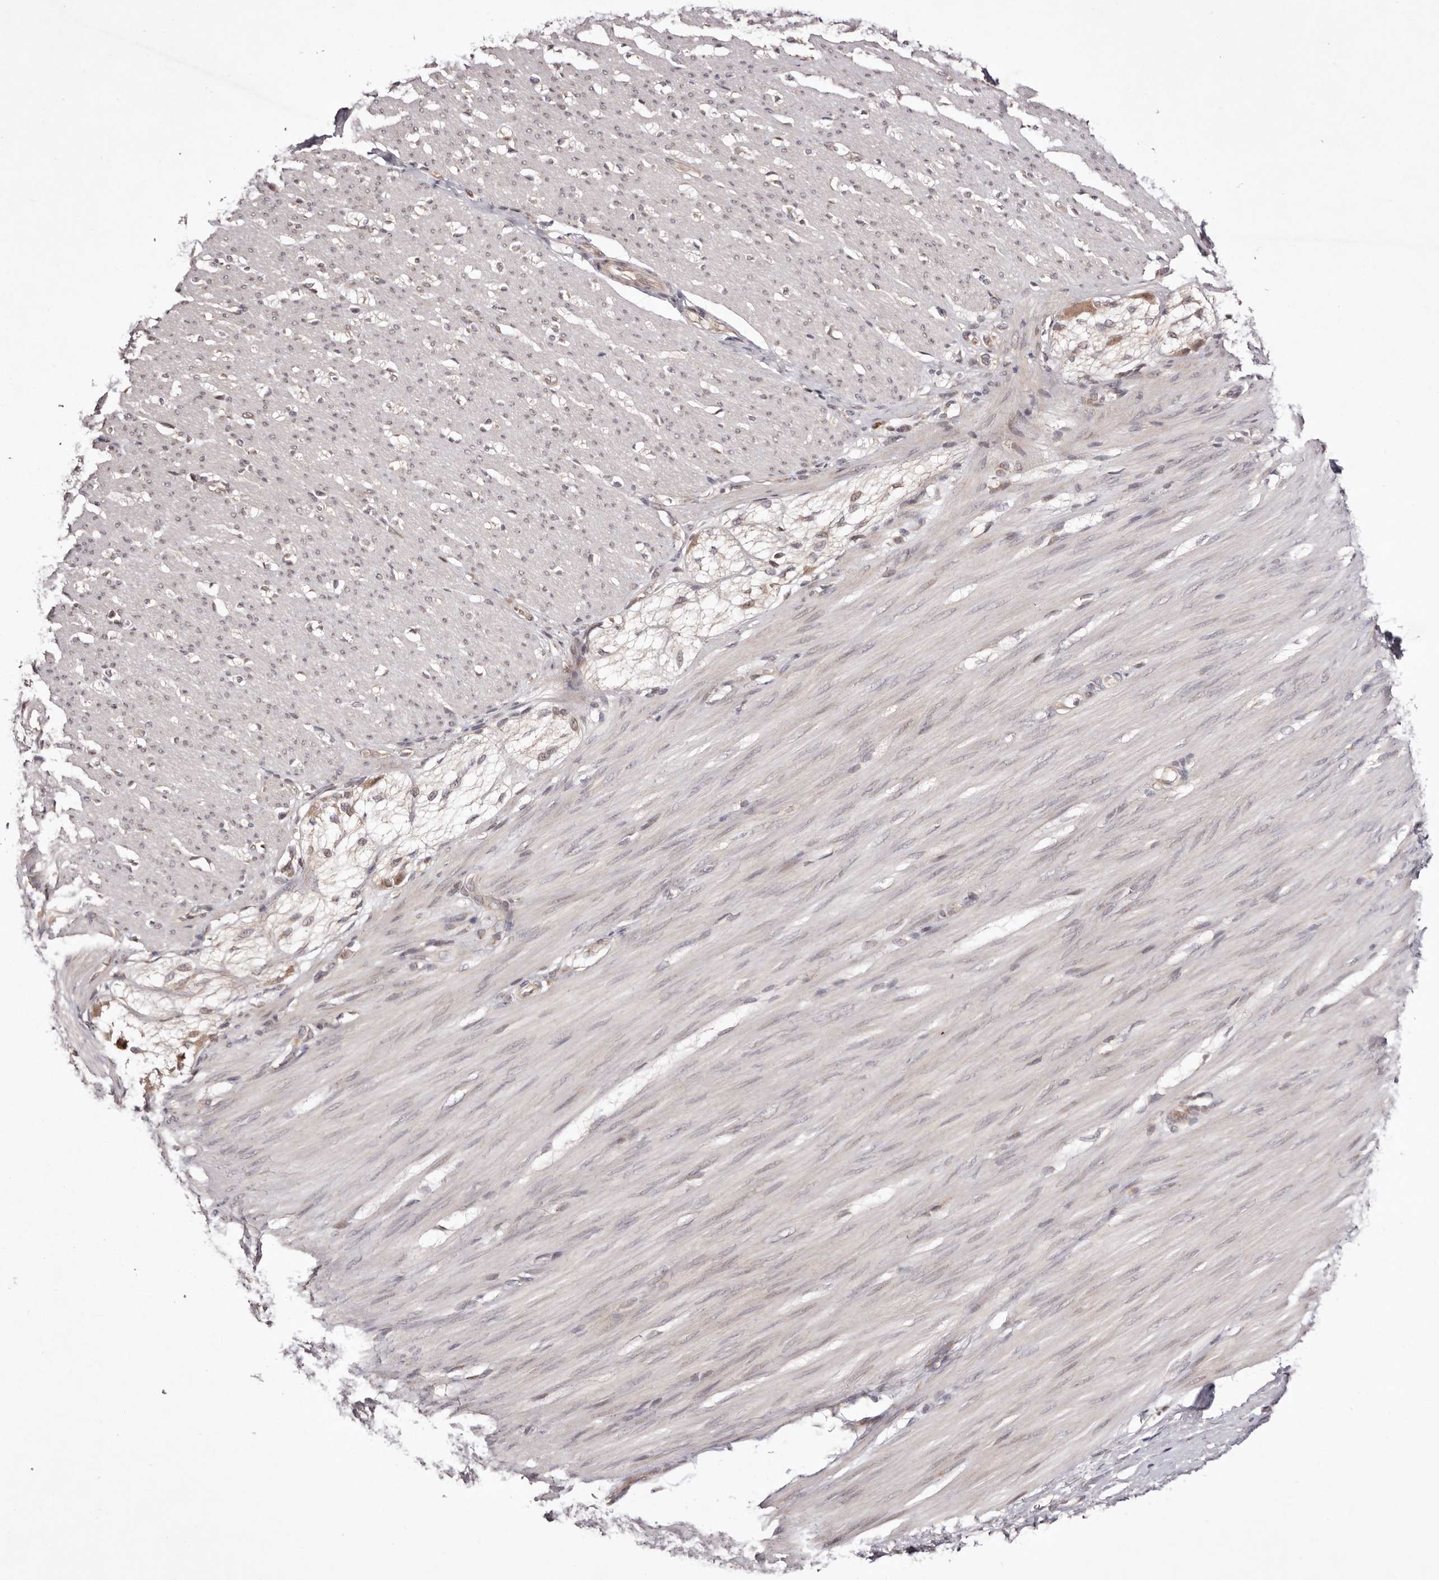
{"staining": {"intensity": "weak", "quantity": "25%-75%", "location": "cytoplasmic/membranous,nuclear"}, "tissue": "smooth muscle", "cell_type": "Smooth muscle cells", "image_type": "normal", "snomed": [{"axis": "morphology", "description": "Normal tissue, NOS"}, {"axis": "morphology", "description": "Adenocarcinoma, NOS"}, {"axis": "topography", "description": "Colon"}, {"axis": "topography", "description": "Peripheral nerve tissue"}], "caption": "Immunohistochemical staining of unremarkable smooth muscle reveals 25%-75% levels of weak cytoplasmic/membranous,nuclear protein positivity in about 25%-75% of smooth muscle cells.", "gene": "EGR3", "patient": {"sex": "male", "age": 14}}